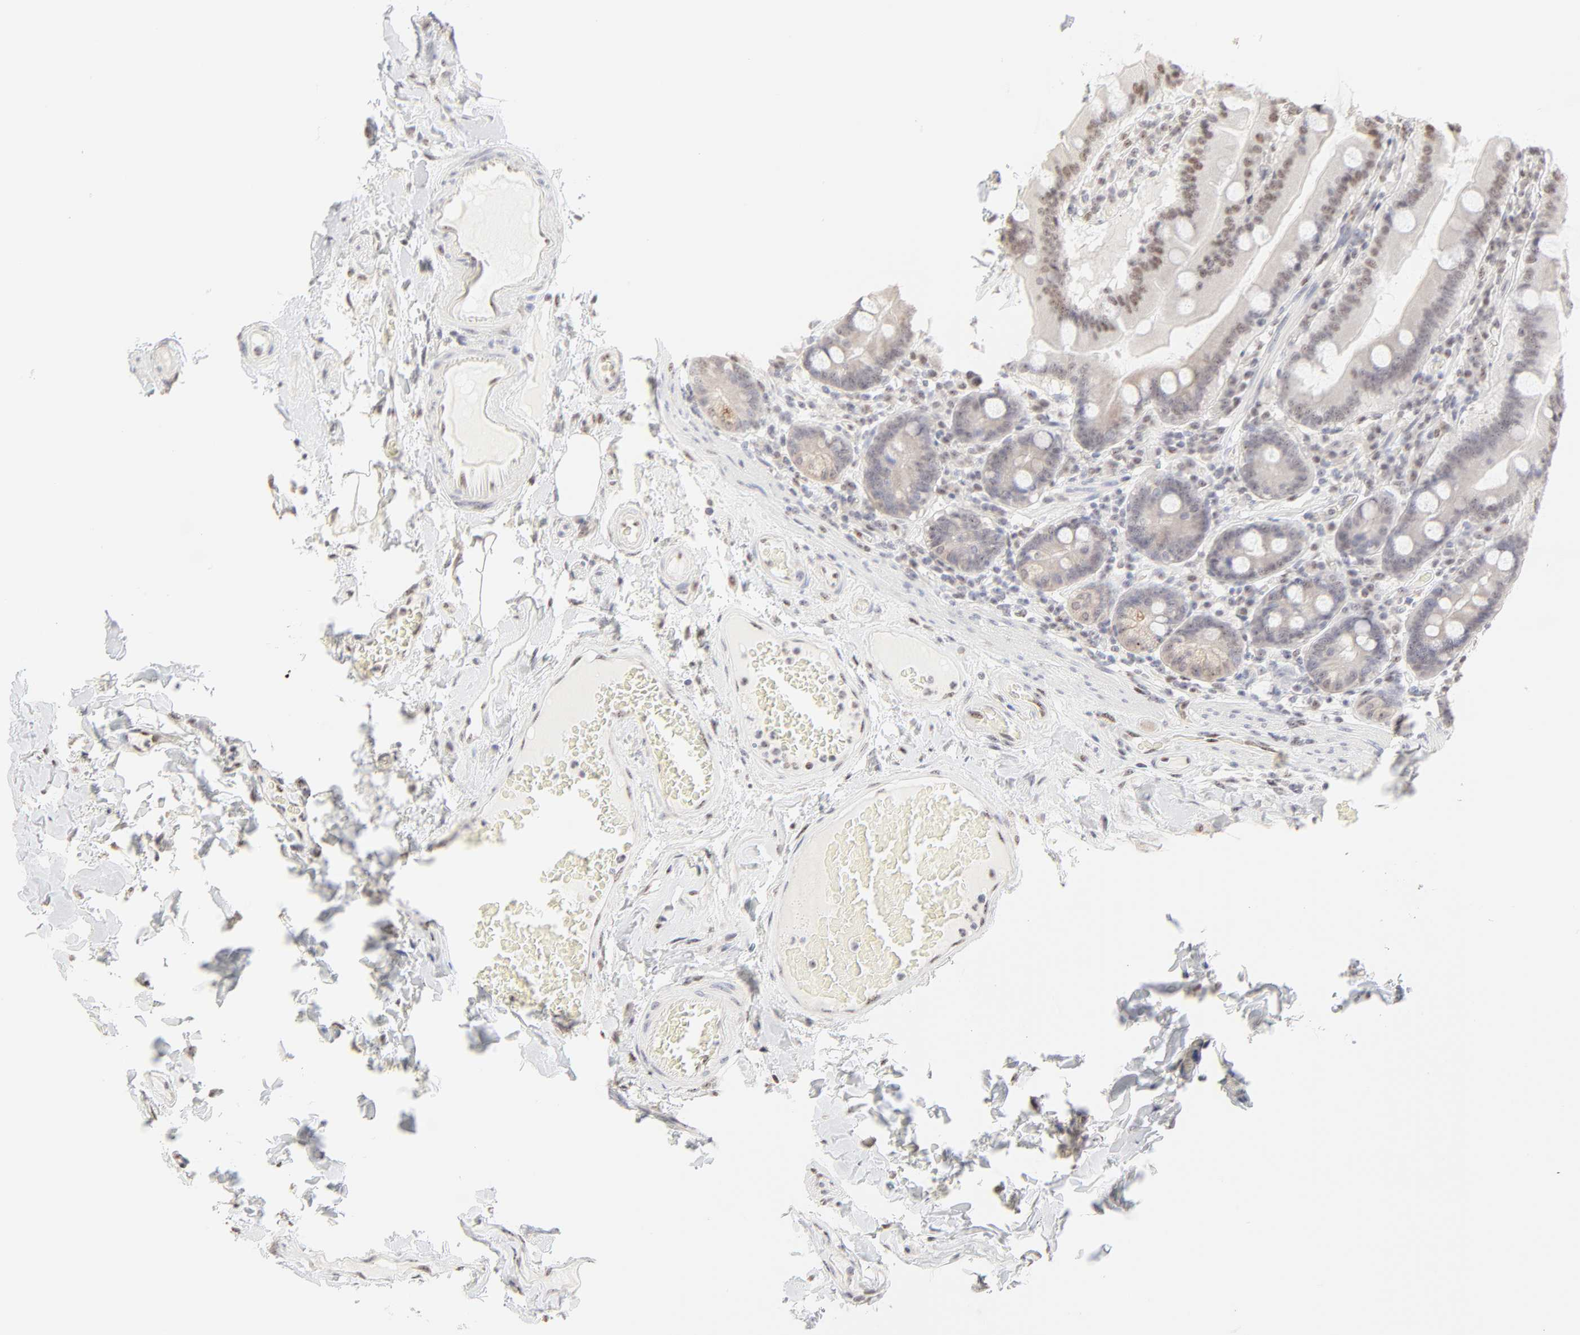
{"staining": {"intensity": "weak", "quantity": "<25%", "location": "nuclear"}, "tissue": "duodenum", "cell_type": "Glandular cells", "image_type": "normal", "snomed": [{"axis": "morphology", "description": "Normal tissue, NOS"}, {"axis": "topography", "description": "Duodenum"}], "caption": "Immunohistochemistry histopathology image of unremarkable human duodenum stained for a protein (brown), which exhibits no expression in glandular cells. (DAB immunohistochemistry (IHC), high magnification).", "gene": "NFIL3", "patient": {"sex": "female", "age": 64}}